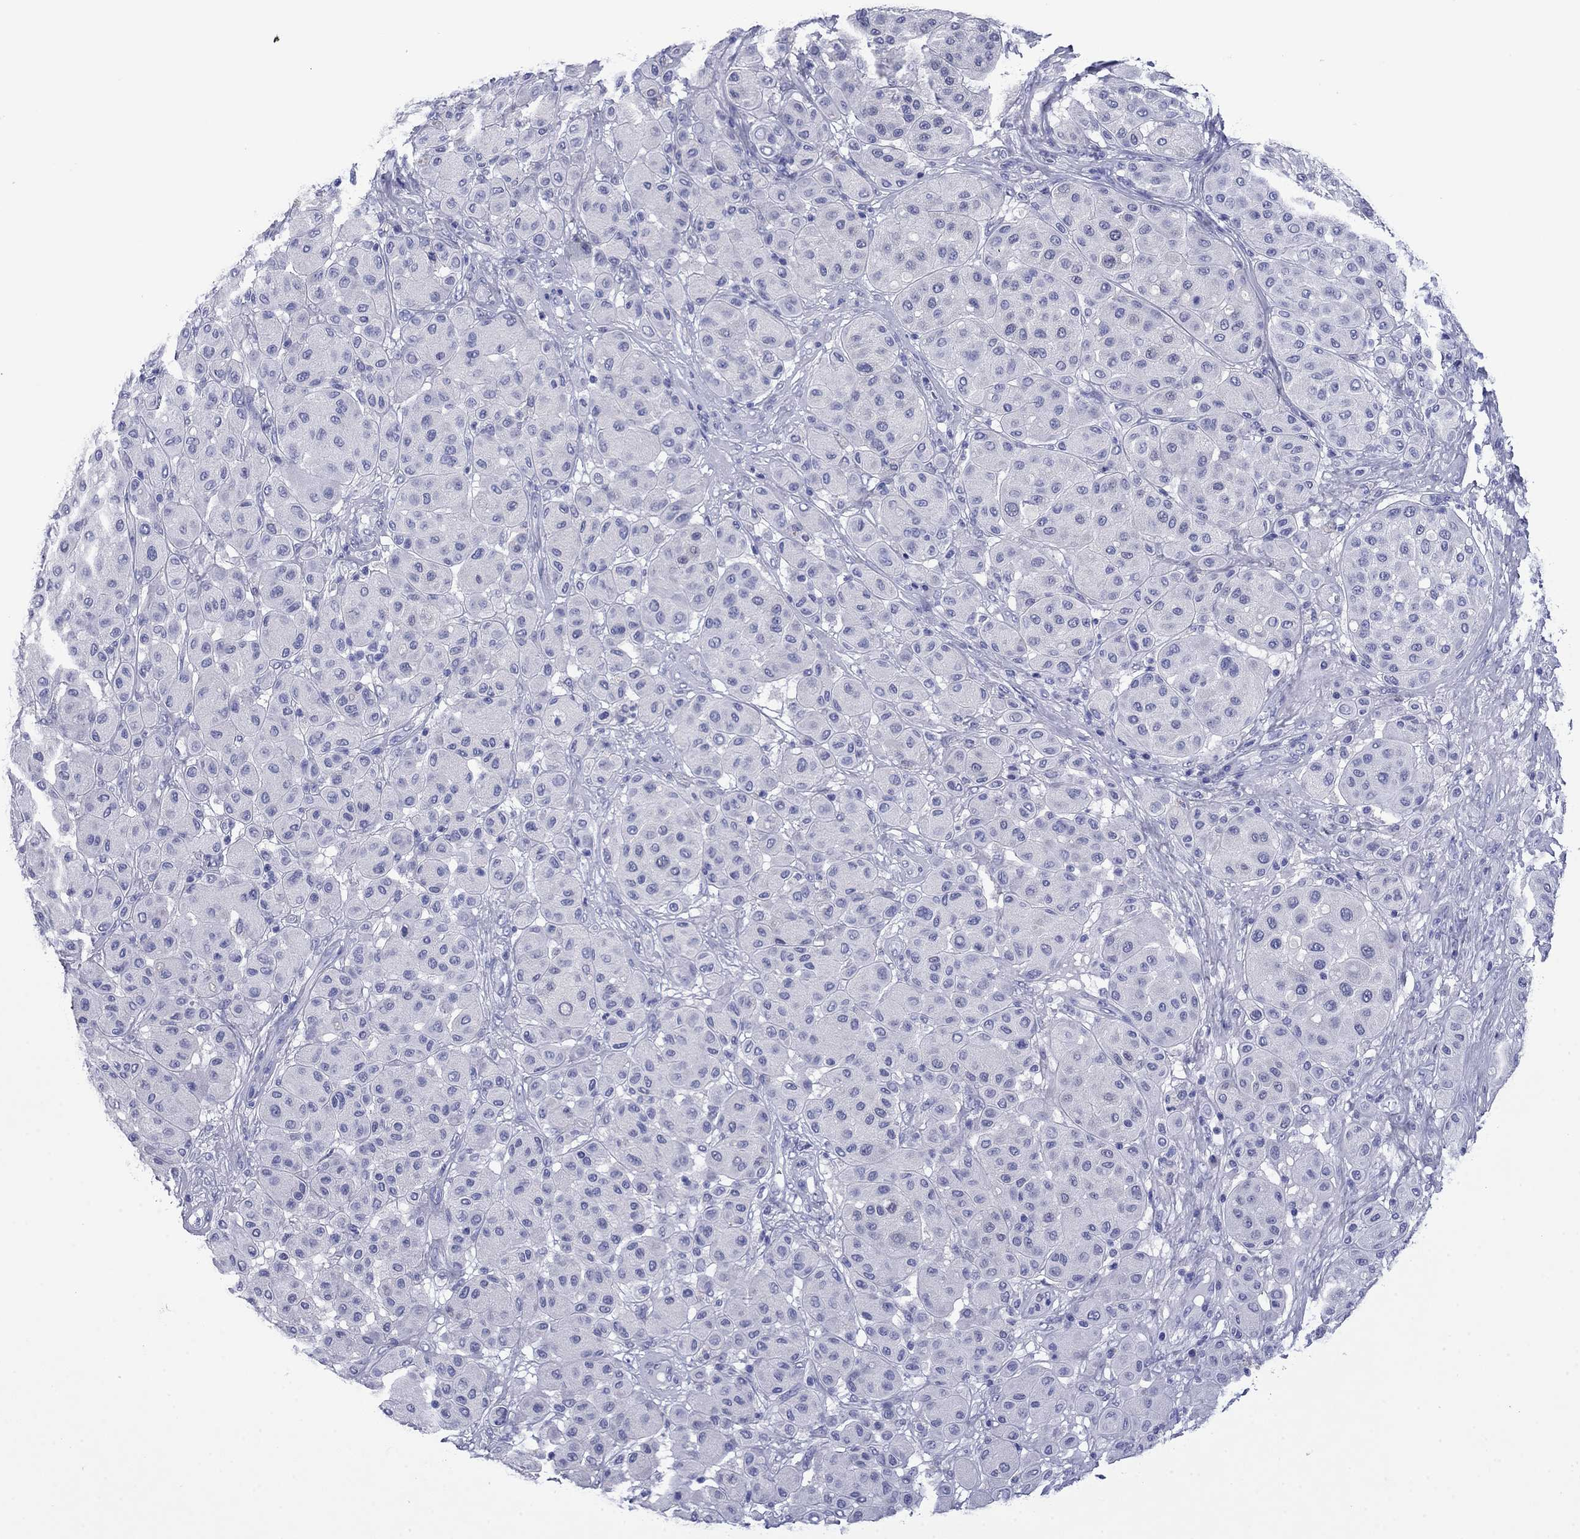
{"staining": {"intensity": "negative", "quantity": "none", "location": "none"}, "tissue": "melanoma", "cell_type": "Tumor cells", "image_type": "cancer", "snomed": [{"axis": "morphology", "description": "Malignant melanoma, Metastatic site"}, {"axis": "topography", "description": "Smooth muscle"}], "caption": "A micrograph of human malignant melanoma (metastatic site) is negative for staining in tumor cells.", "gene": "GIP", "patient": {"sex": "male", "age": 41}}